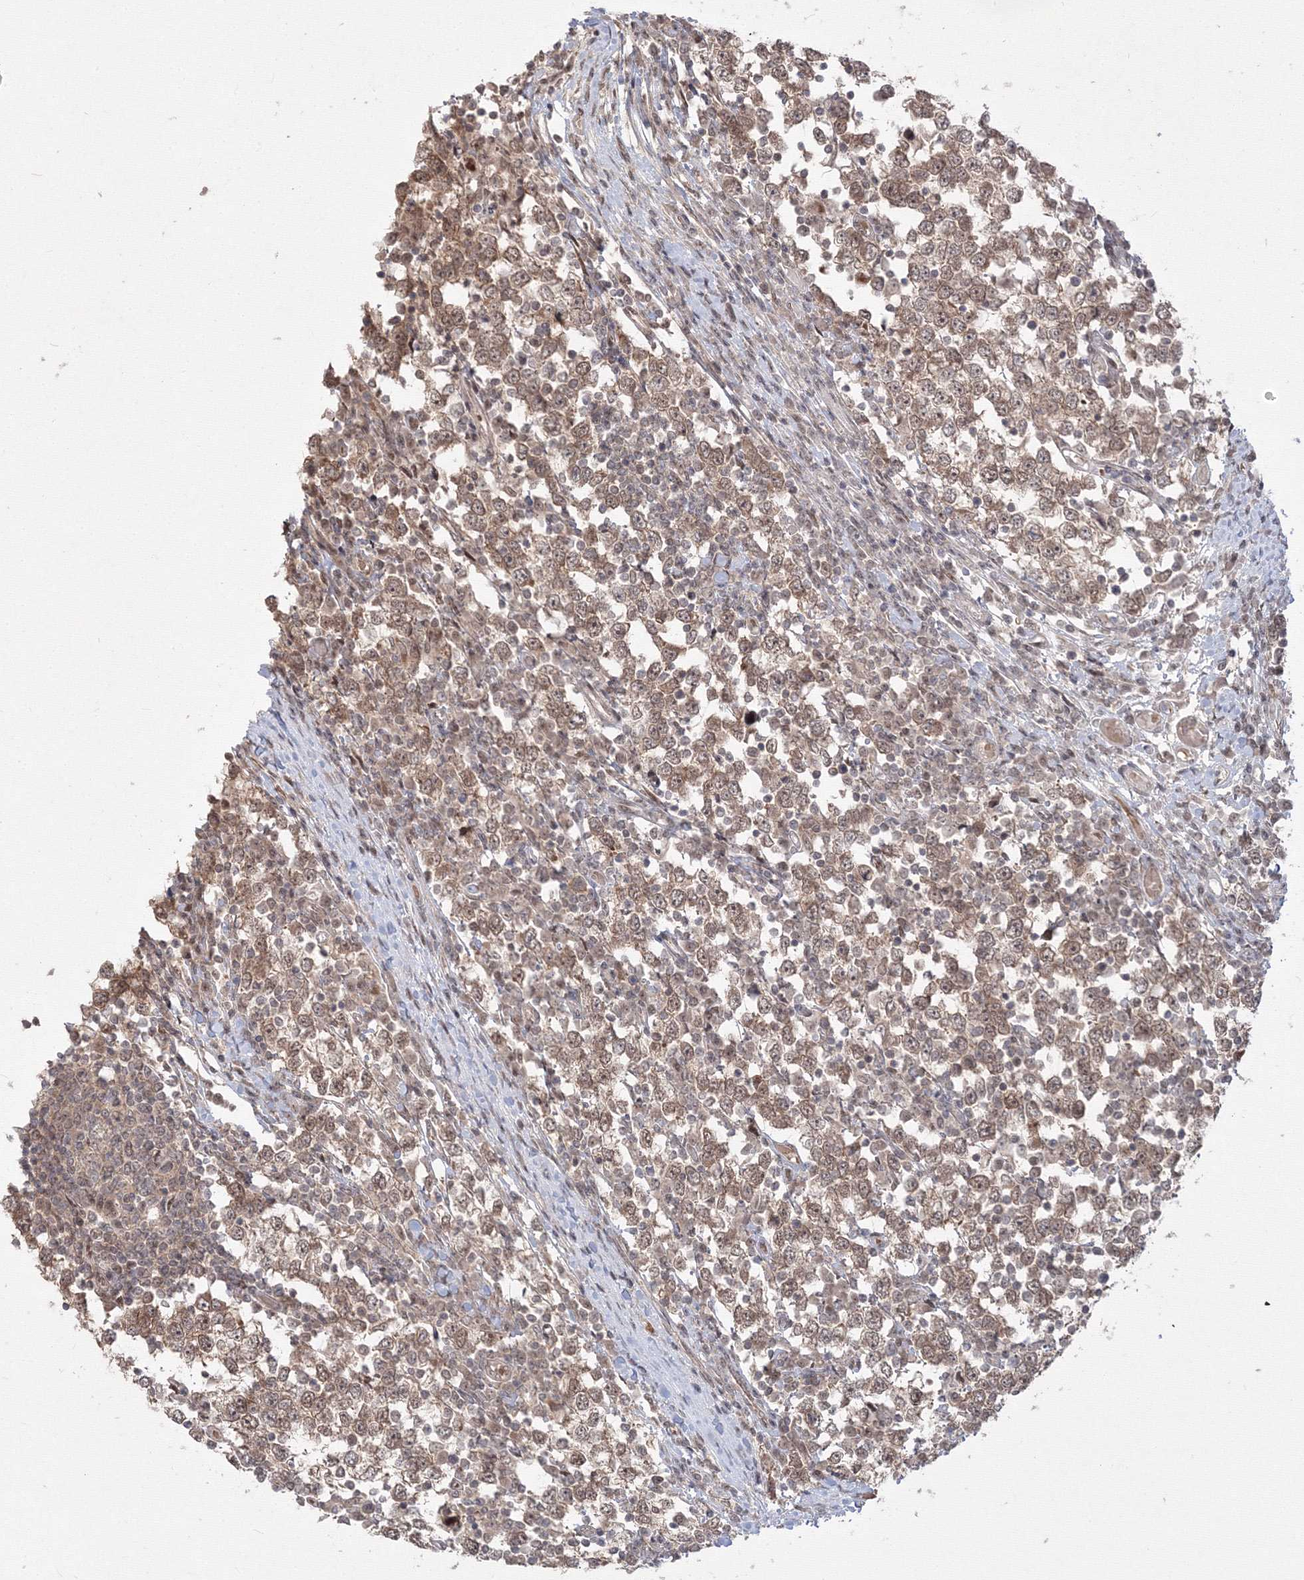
{"staining": {"intensity": "moderate", "quantity": ">75%", "location": "cytoplasmic/membranous,nuclear"}, "tissue": "testis cancer", "cell_type": "Tumor cells", "image_type": "cancer", "snomed": [{"axis": "morphology", "description": "Seminoma, NOS"}, {"axis": "topography", "description": "Testis"}], "caption": "Immunohistochemical staining of seminoma (testis) demonstrates medium levels of moderate cytoplasmic/membranous and nuclear protein positivity in approximately >75% of tumor cells.", "gene": "COPS4", "patient": {"sex": "male", "age": 65}}